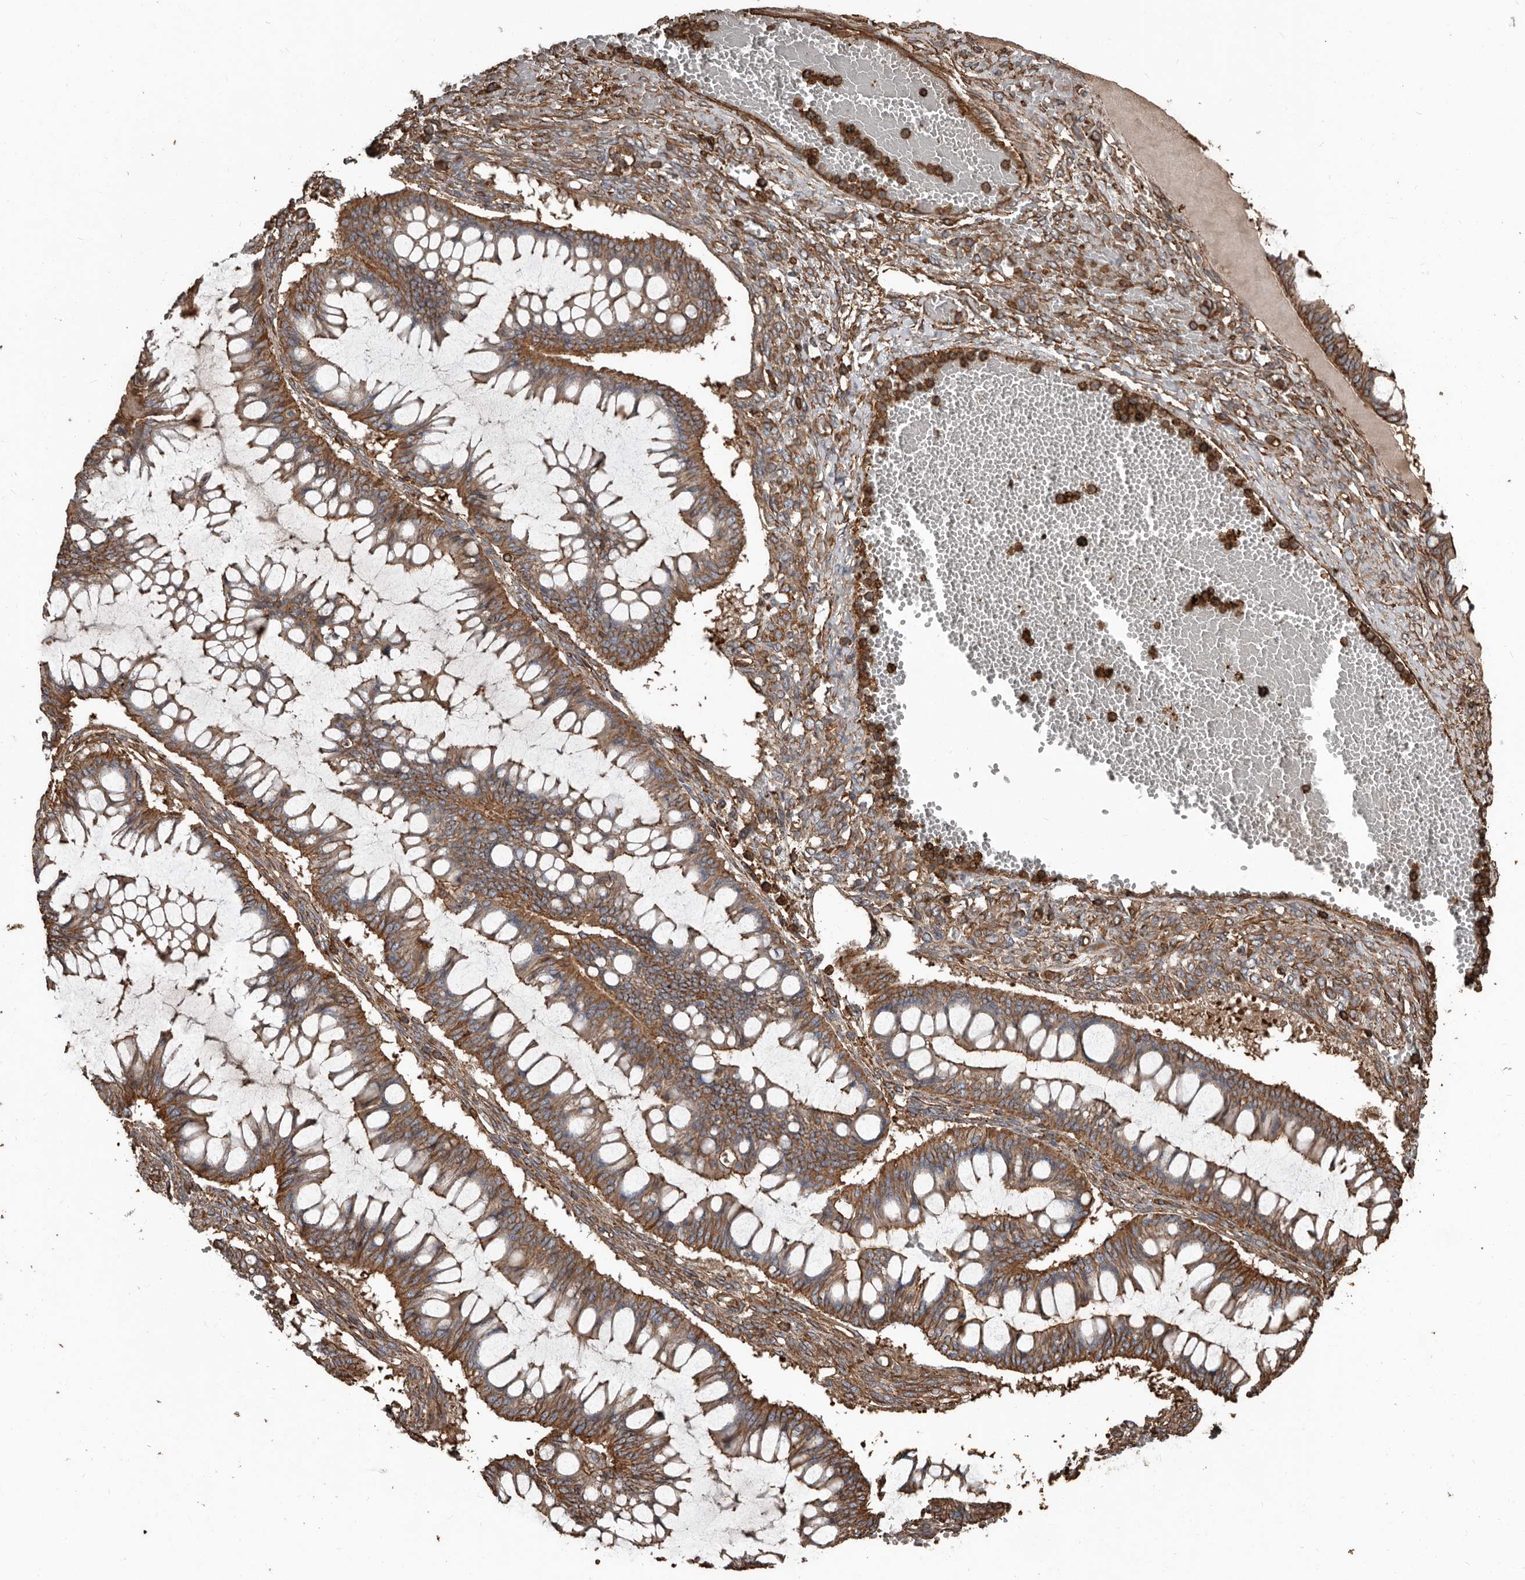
{"staining": {"intensity": "moderate", "quantity": ">75%", "location": "cytoplasmic/membranous"}, "tissue": "ovarian cancer", "cell_type": "Tumor cells", "image_type": "cancer", "snomed": [{"axis": "morphology", "description": "Cystadenocarcinoma, mucinous, NOS"}, {"axis": "topography", "description": "Ovary"}], "caption": "Moderate cytoplasmic/membranous expression is appreciated in approximately >75% of tumor cells in mucinous cystadenocarcinoma (ovarian).", "gene": "DENND6B", "patient": {"sex": "female", "age": 73}}